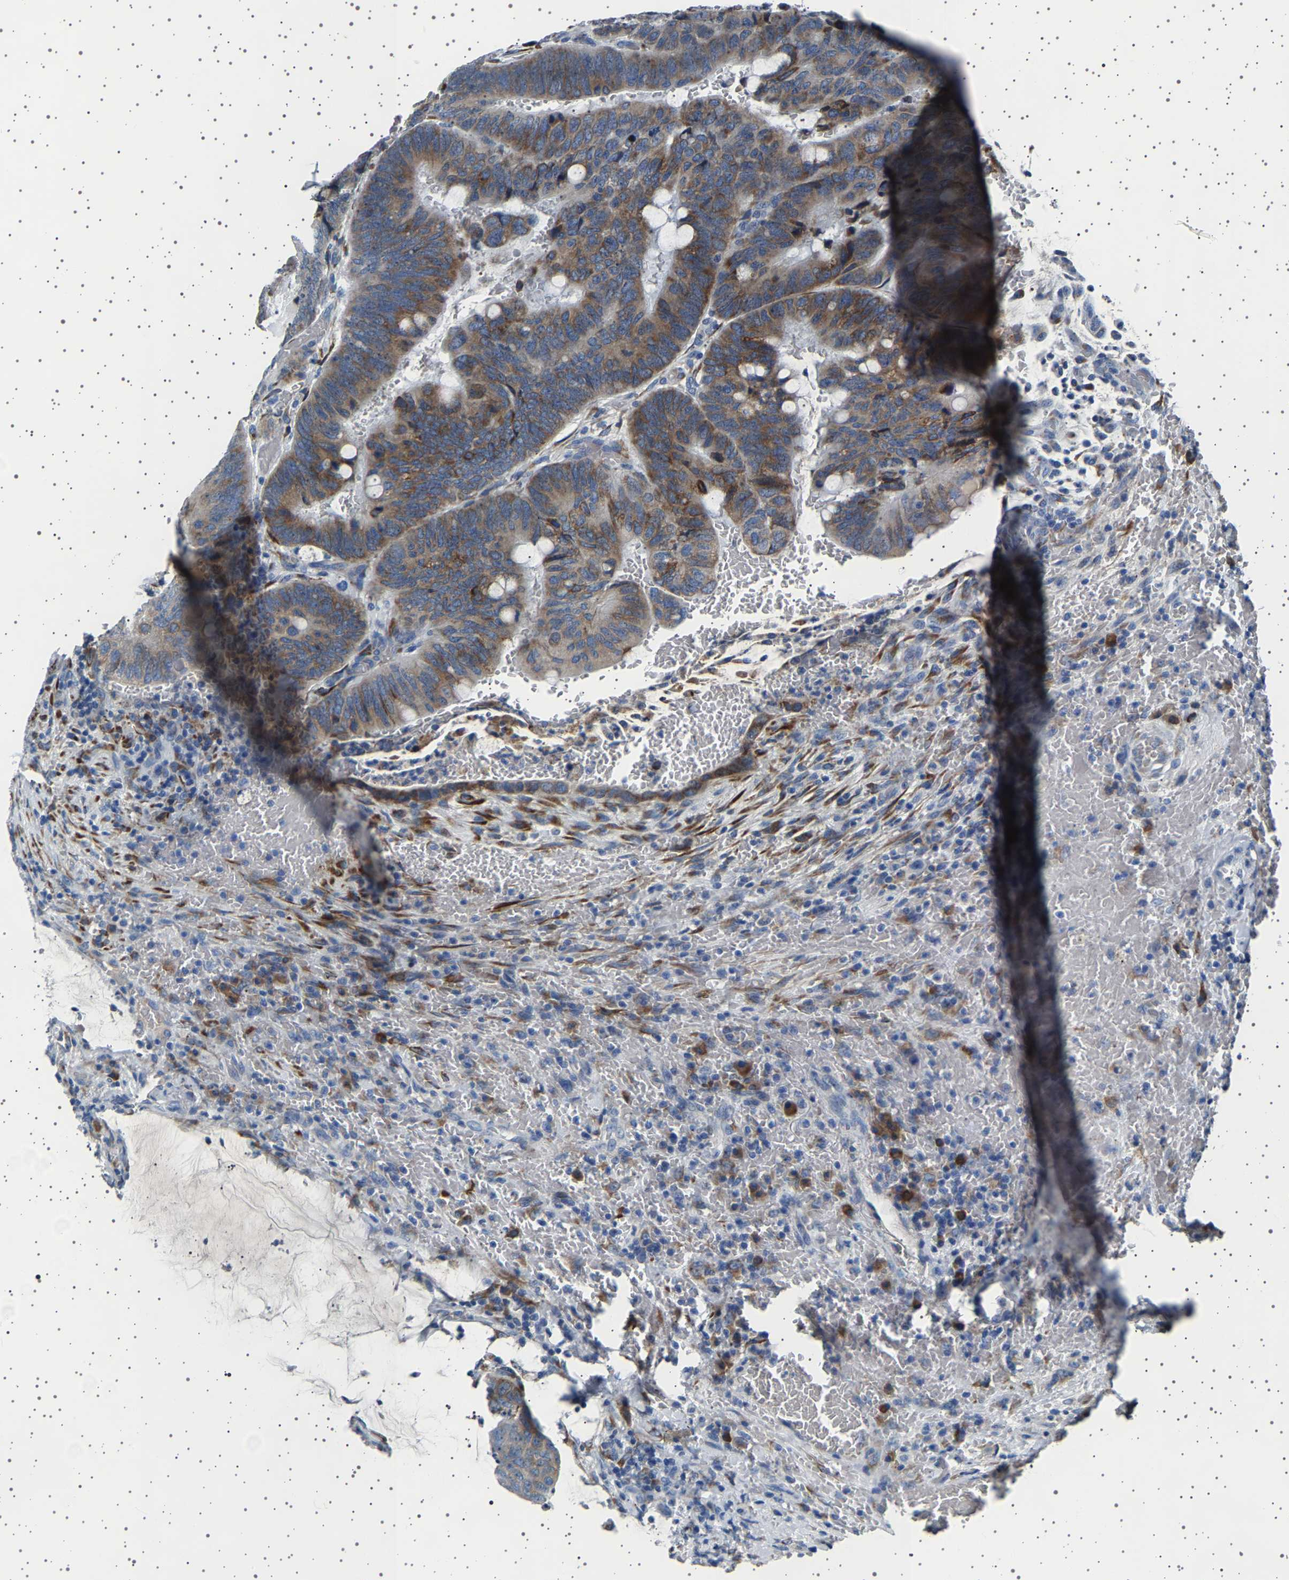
{"staining": {"intensity": "moderate", "quantity": ">75%", "location": "cytoplasmic/membranous"}, "tissue": "colorectal cancer", "cell_type": "Tumor cells", "image_type": "cancer", "snomed": [{"axis": "morphology", "description": "Normal tissue, NOS"}, {"axis": "morphology", "description": "Adenocarcinoma, NOS"}, {"axis": "topography", "description": "Rectum"}, {"axis": "topography", "description": "Peripheral nerve tissue"}], "caption": "Immunohistochemical staining of human colorectal cancer (adenocarcinoma) exhibits moderate cytoplasmic/membranous protein positivity in approximately >75% of tumor cells.", "gene": "FTCD", "patient": {"sex": "male", "age": 92}}